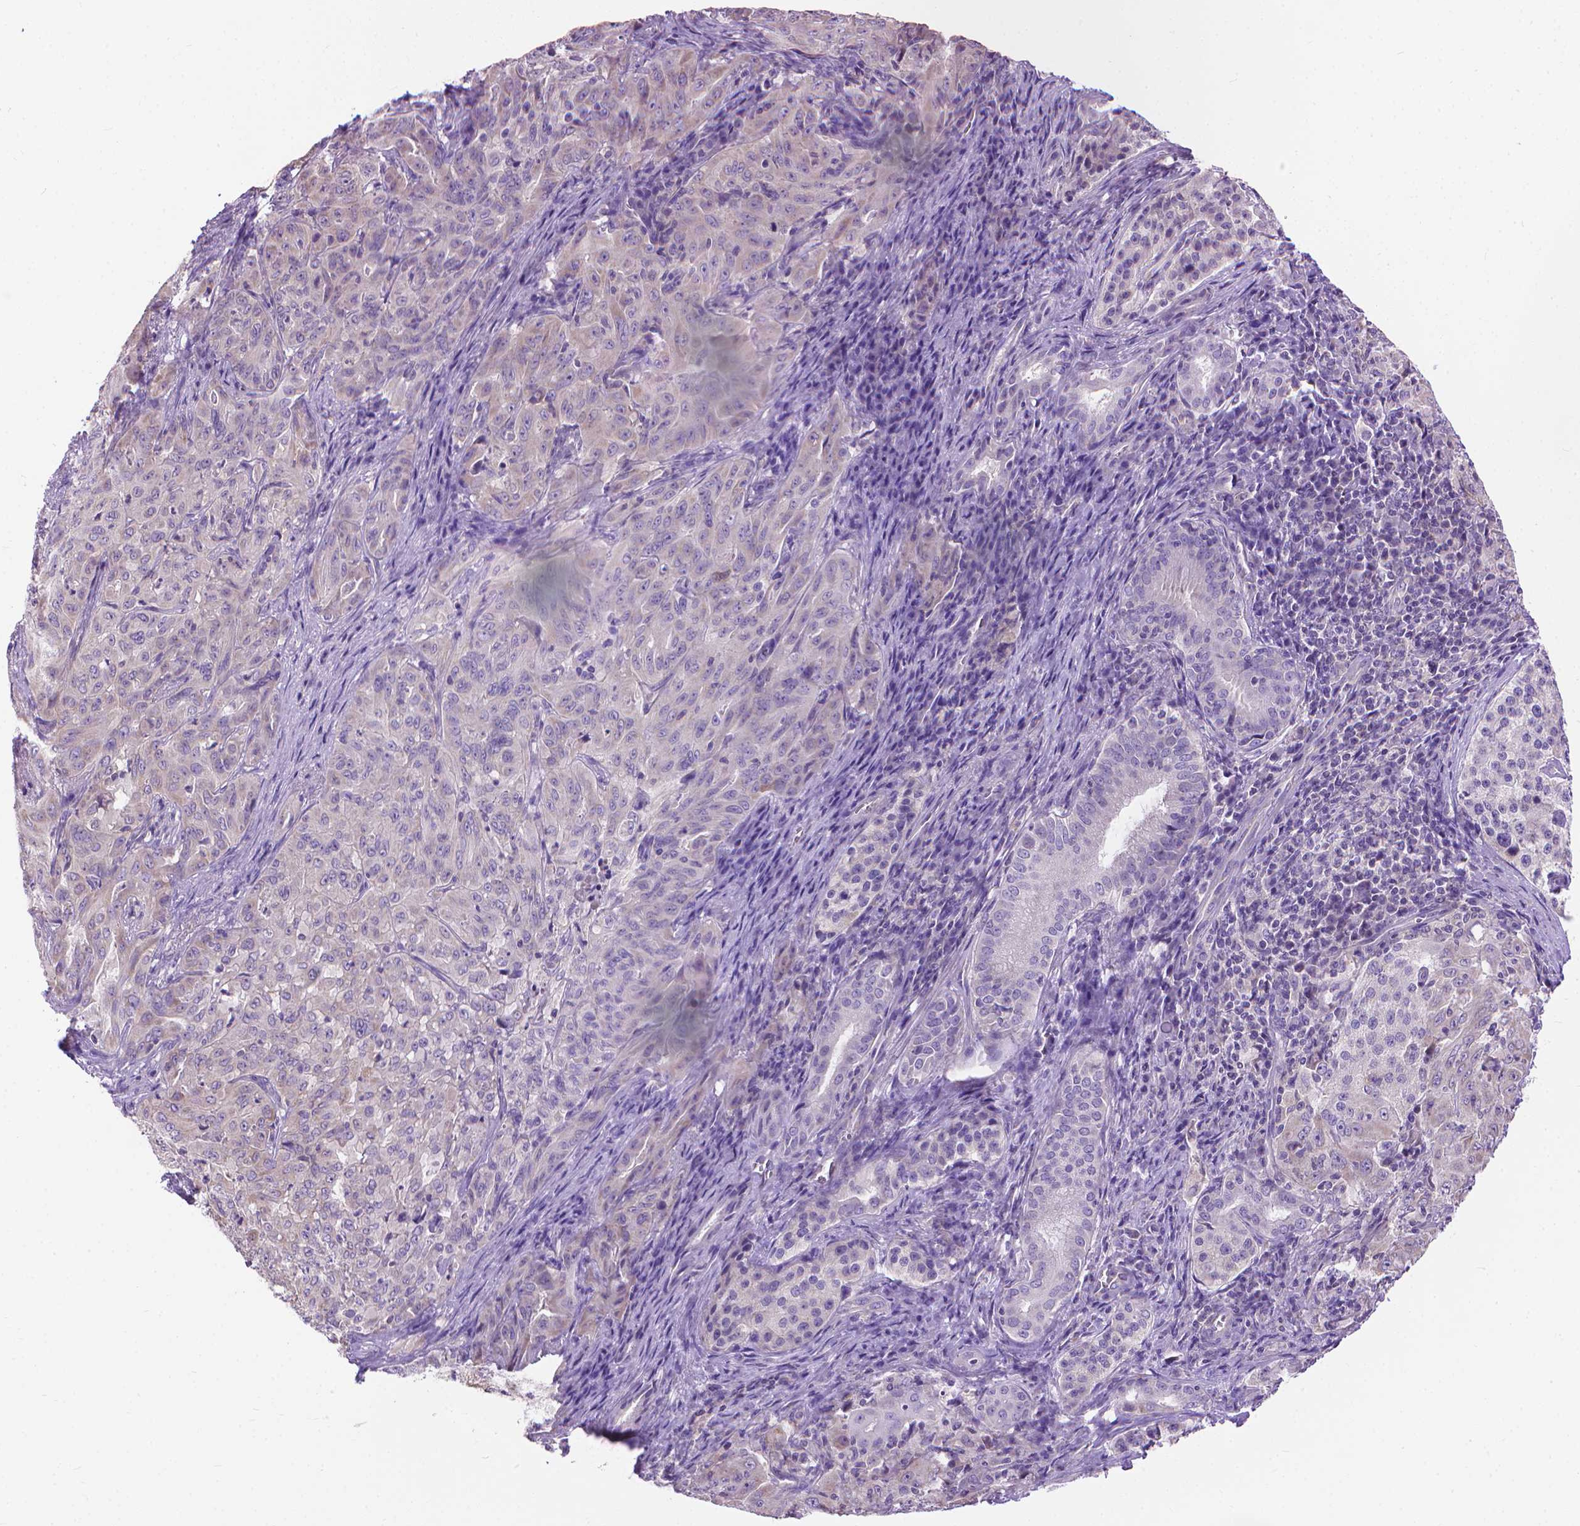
{"staining": {"intensity": "weak", "quantity": "<25%", "location": "cytoplasmic/membranous"}, "tissue": "pancreatic cancer", "cell_type": "Tumor cells", "image_type": "cancer", "snomed": [{"axis": "morphology", "description": "Adenocarcinoma, NOS"}, {"axis": "topography", "description": "Pancreas"}], "caption": "Histopathology image shows no significant protein expression in tumor cells of pancreatic adenocarcinoma.", "gene": "SYN1", "patient": {"sex": "male", "age": 63}}